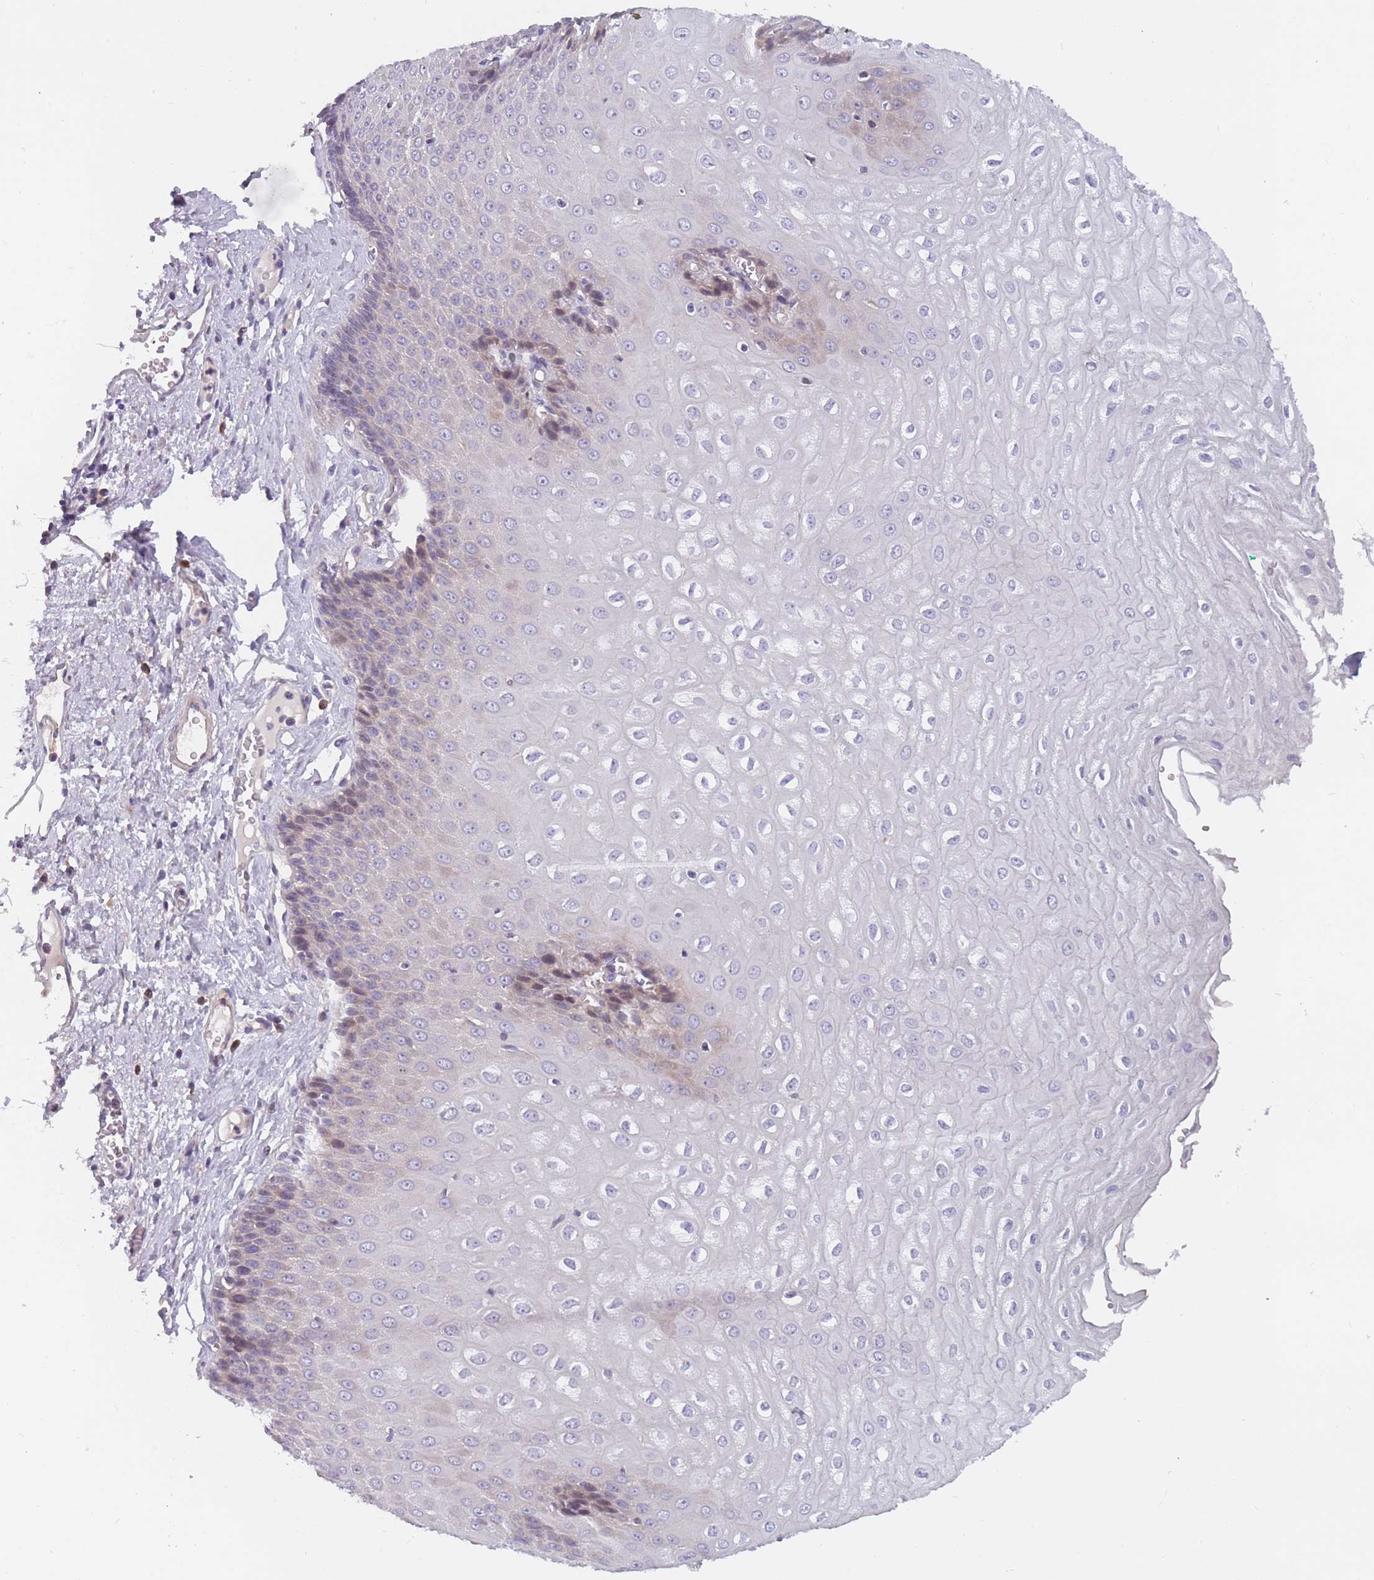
{"staining": {"intensity": "weak", "quantity": "<25%", "location": "cytoplasmic/membranous"}, "tissue": "esophagus", "cell_type": "Squamous epithelial cells", "image_type": "normal", "snomed": [{"axis": "morphology", "description": "Normal tissue, NOS"}, {"axis": "topography", "description": "Esophagus"}], "caption": "Esophagus stained for a protein using IHC displays no expression squamous epithelial cells.", "gene": "FAM83F", "patient": {"sex": "male", "age": 60}}